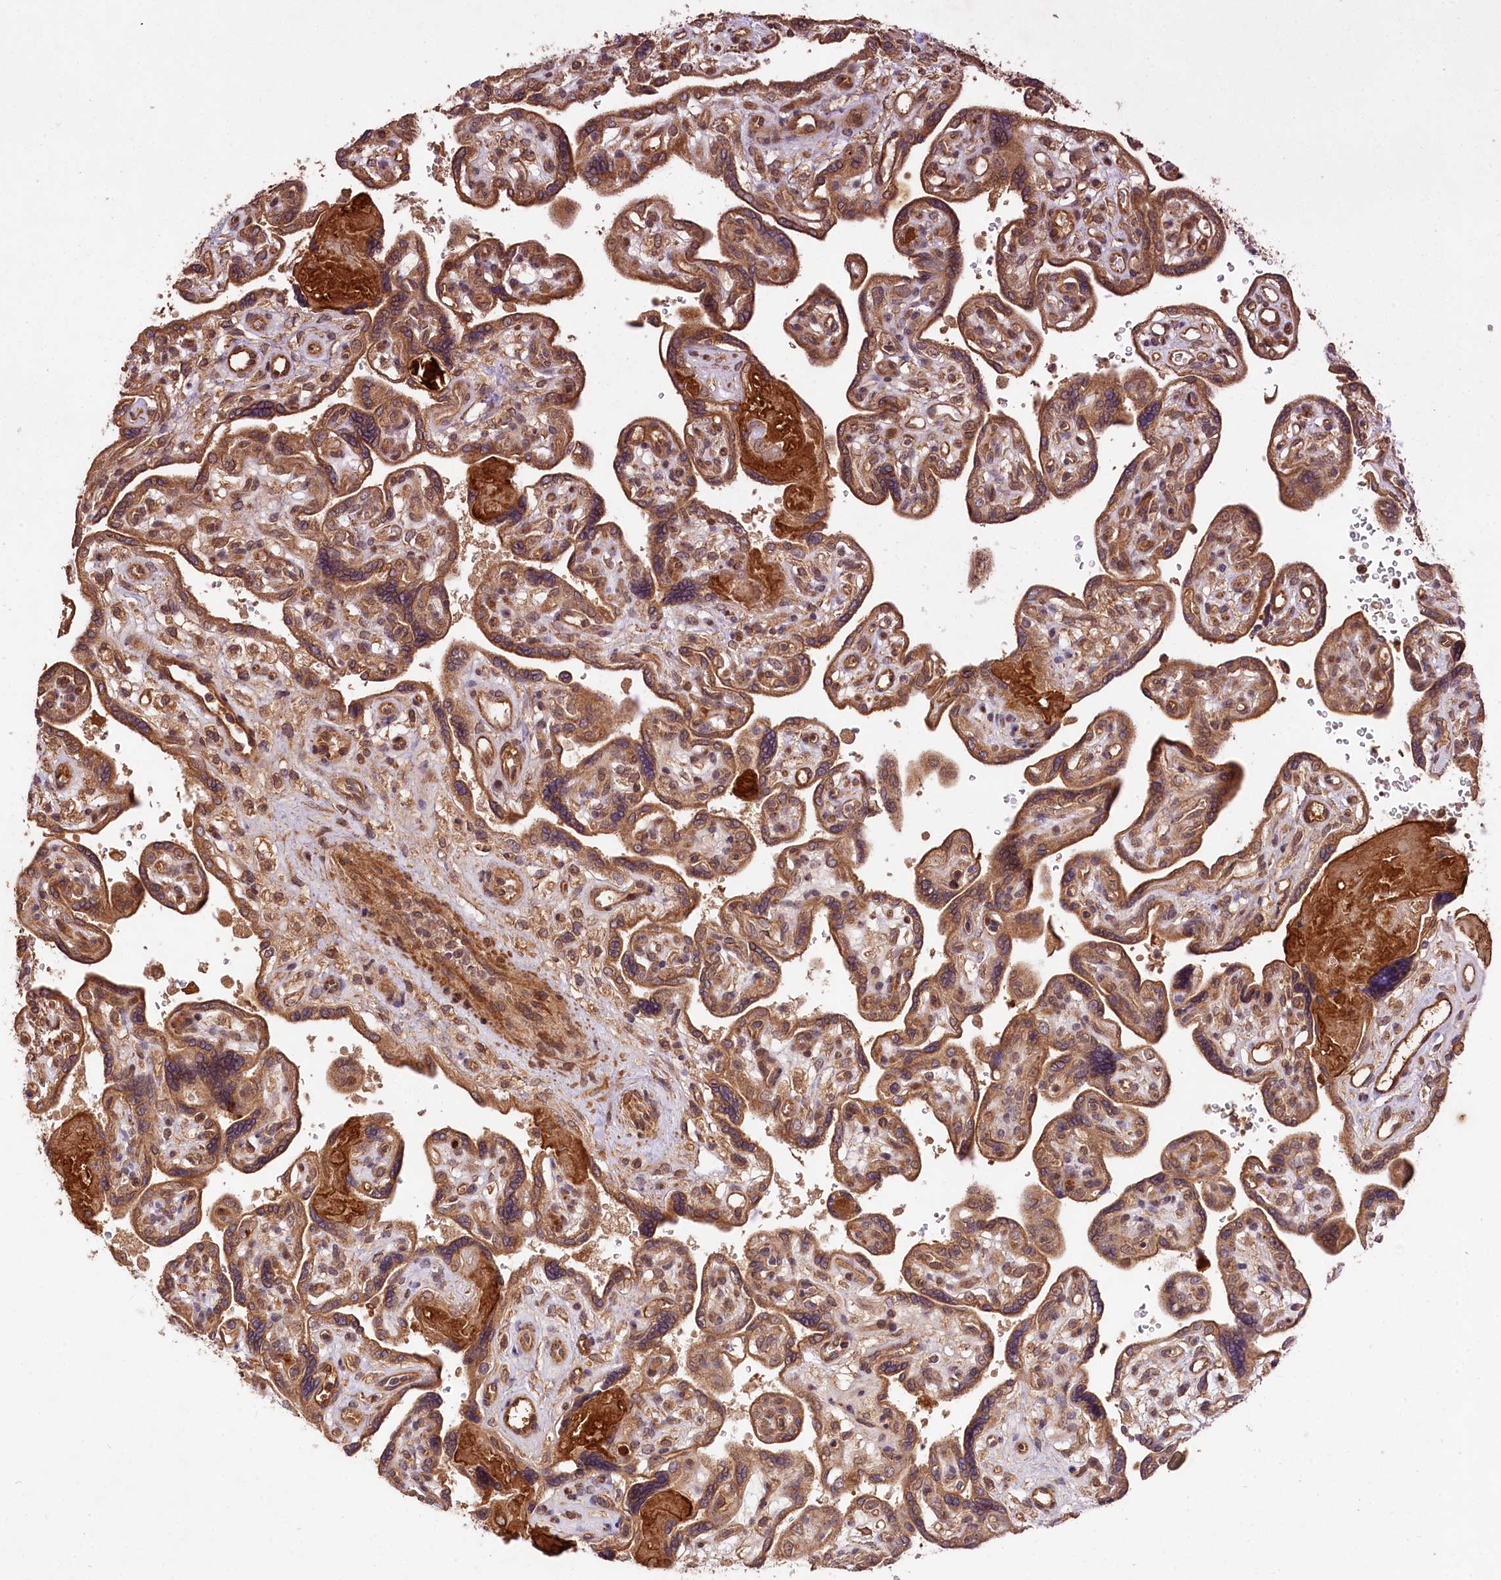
{"staining": {"intensity": "moderate", "quantity": ">75%", "location": "cytoplasmic/membranous"}, "tissue": "placenta", "cell_type": "Trophoblastic cells", "image_type": "normal", "snomed": [{"axis": "morphology", "description": "Normal tissue, NOS"}, {"axis": "topography", "description": "Placenta"}], "caption": "IHC histopathology image of benign placenta stained for a protein (brown), which shows medium levels of moderate cytoplasmic/membranous positivity in approximately >75% of trophoblastic cells.", "gene": "MCF2L2", "patient": {"sex": "female", "age": 39}}